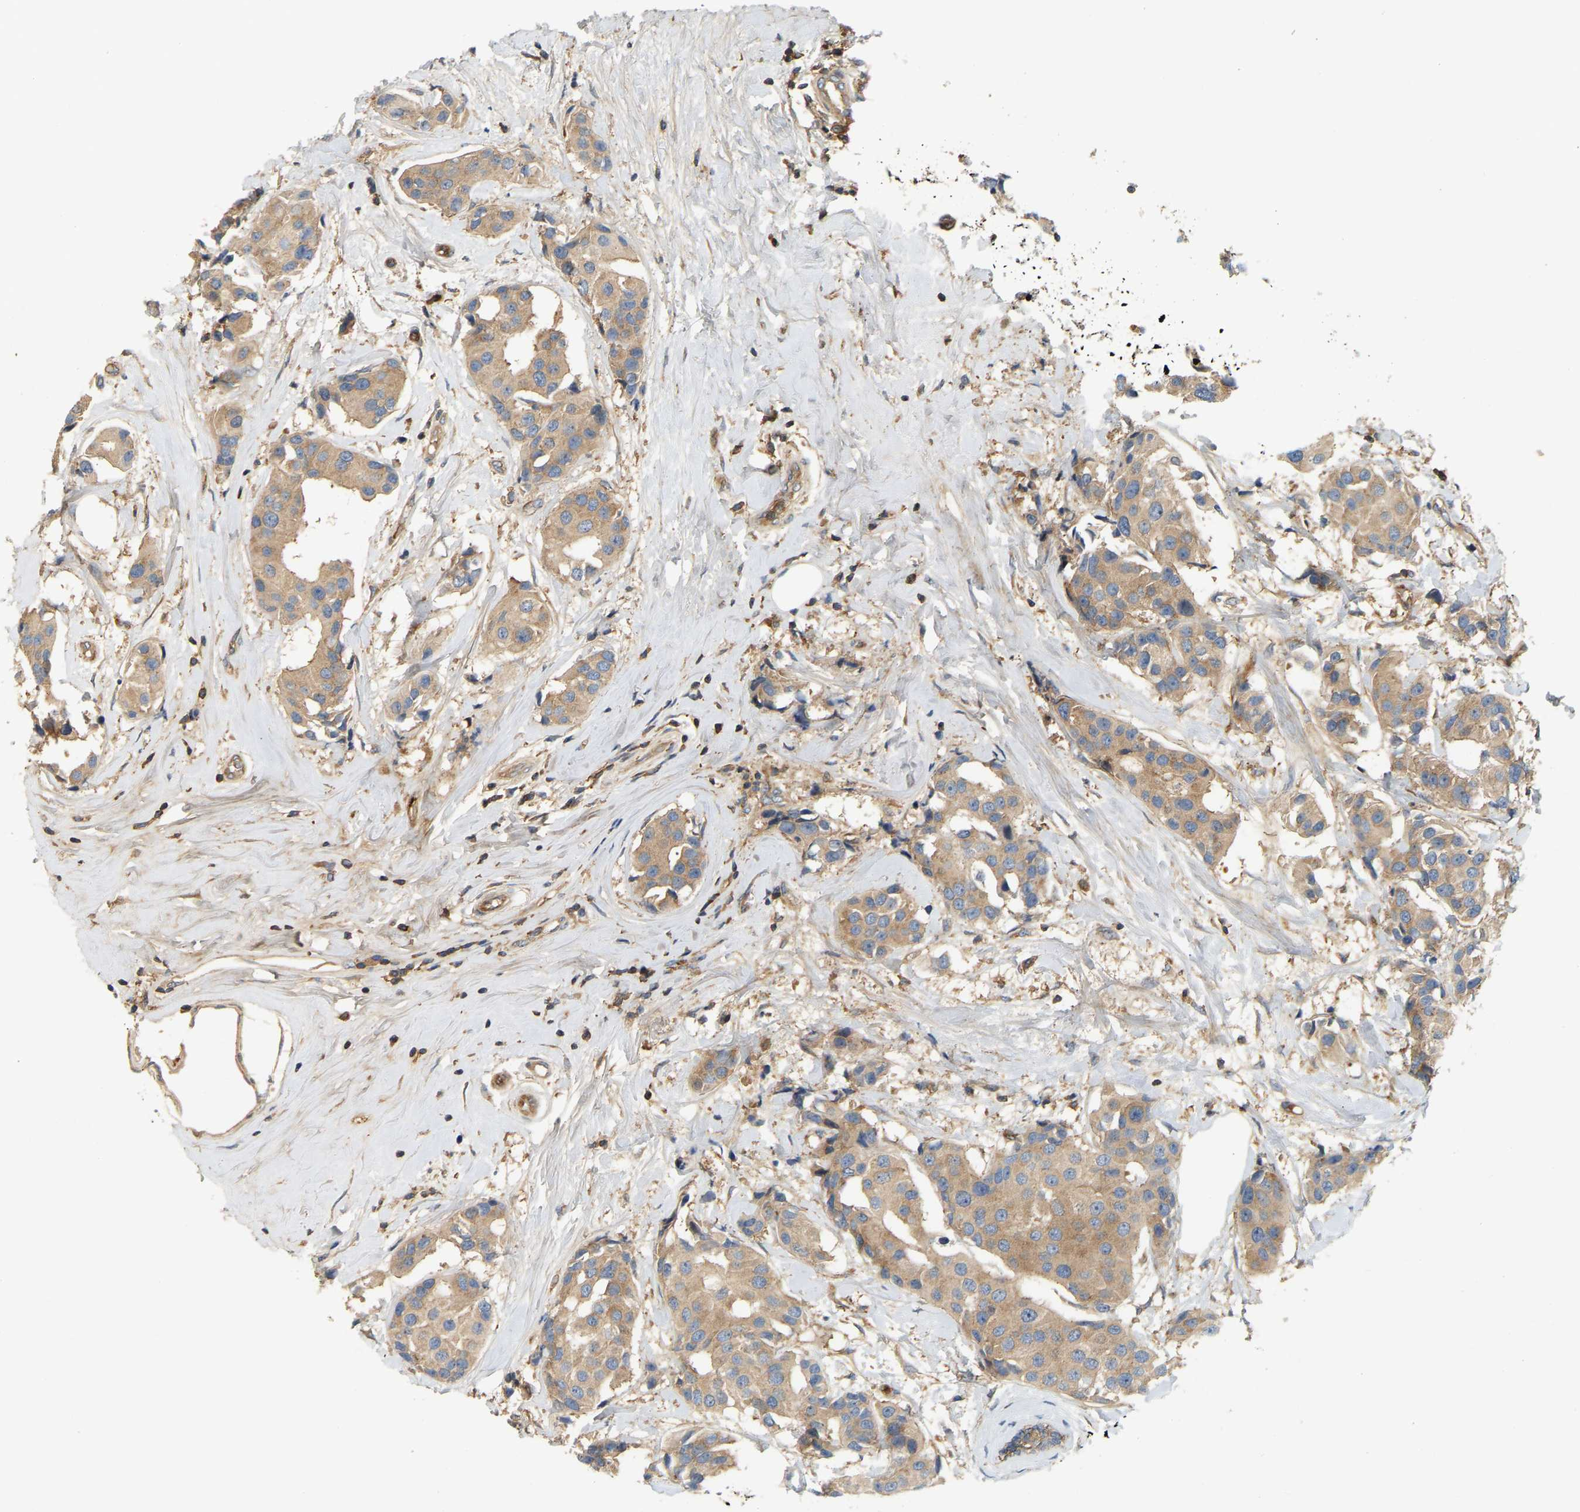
{"staining": {"intensity": "weak", "quantity": "25%-75%", "location": "cytoplasmic/membranous"}, "tissue": "breast cancer", "cell_type": "Tumor cells", "image_type": "cancer", "snomed": [{"axis": "morphology", "description": "Normal tissue, NOS"}, {"axis": "morphology", "description": "Duct carcinoma"}, {"axis": "topography", "description": "Breast"}], "caption": "Breast cancer tissue exhibits weak cytoplasmic/membranous expression in approximately 25%-75% of tumor cells", "gene": "AKAP13", "patient": {"sex": "female", "age": 39}}